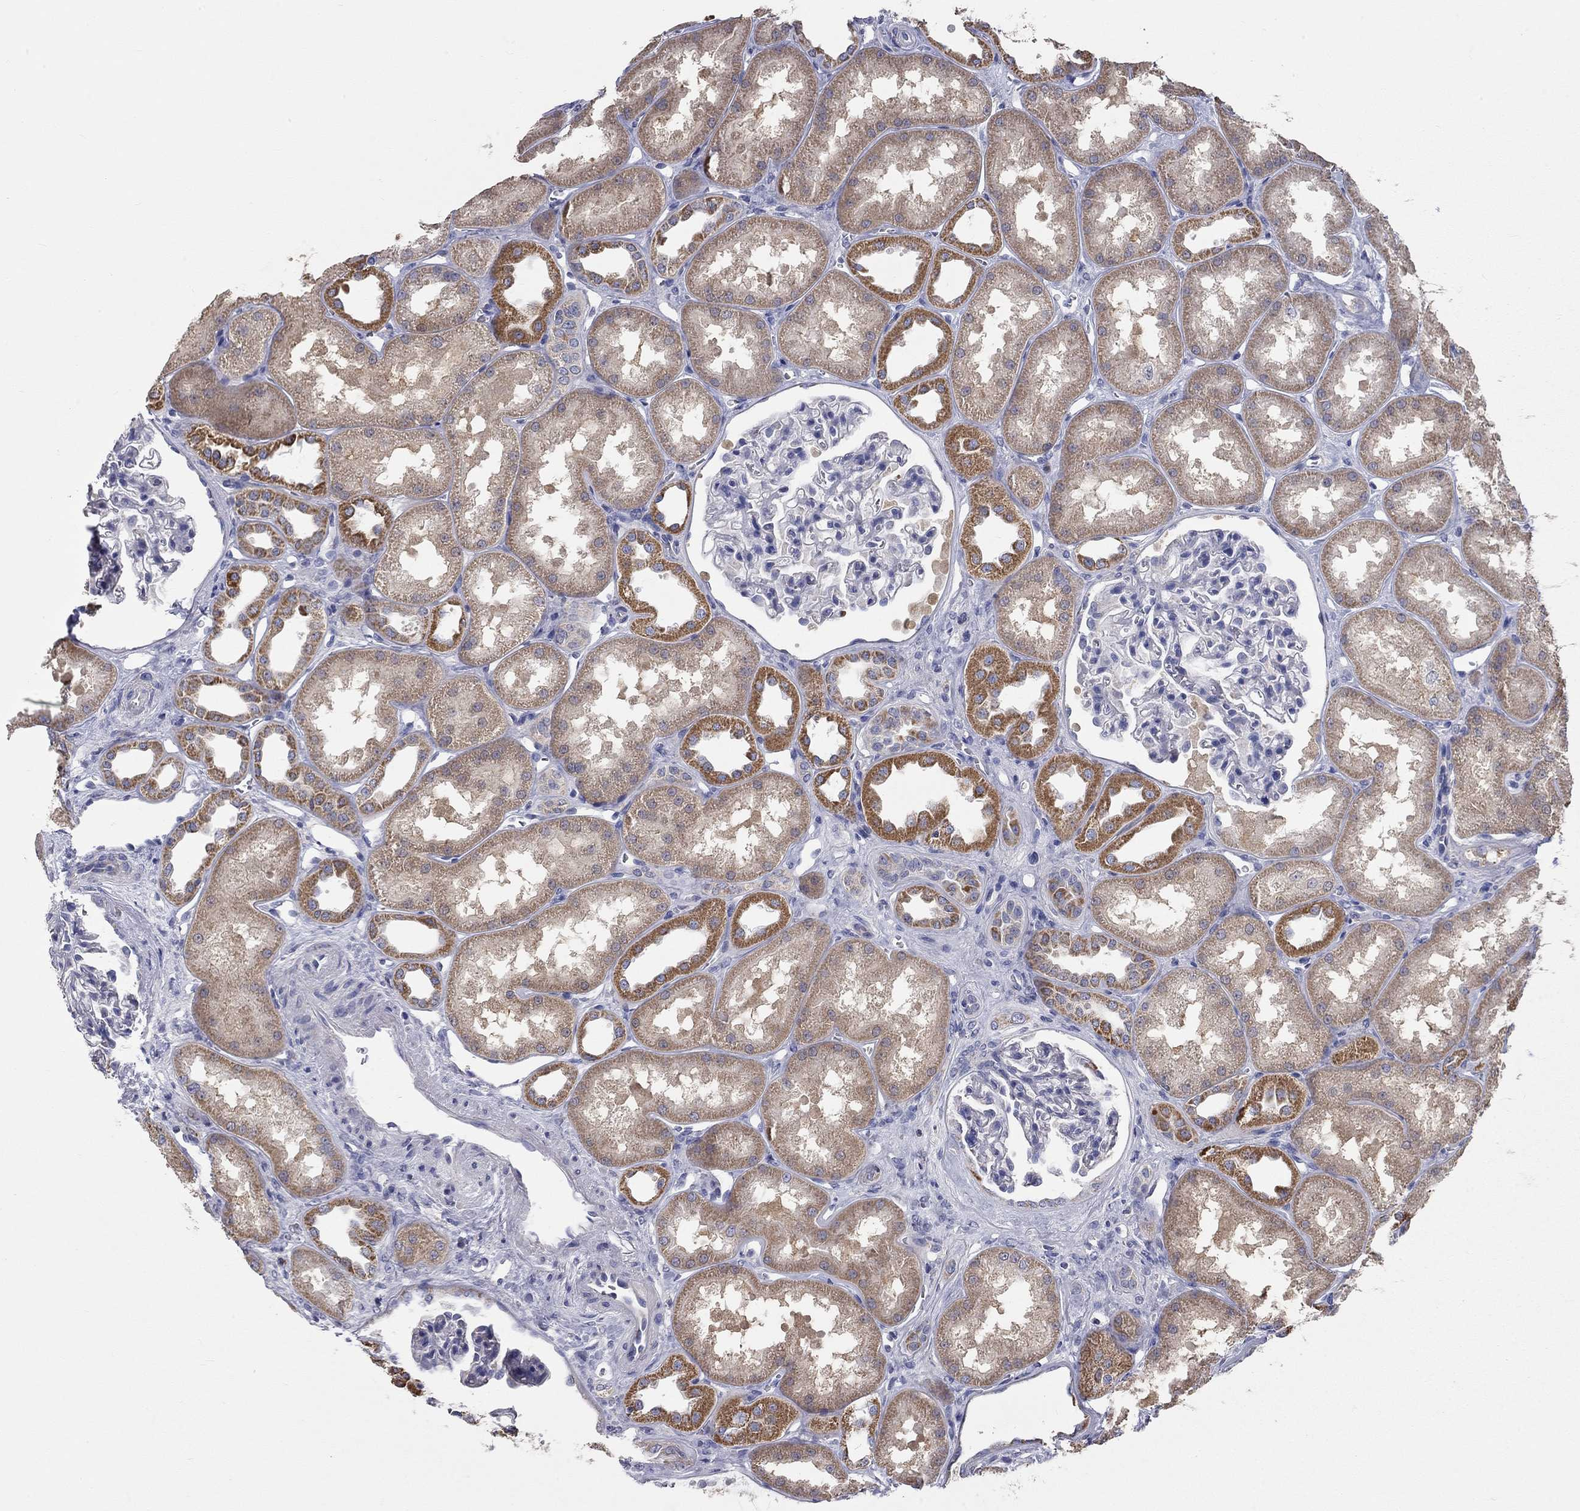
{"staining": {"intensity": "negative", "quantity": "none", "location": "none"}, "tissue": "kidney", "cell_type": "Cells in glomeruli", "image_type": "normal", "snomed": [{"axis": "morphology", "description": "Normal tissue, NOS"}, {"axis": "topography", "description": "Kidney"}], "caption": "The IHC image has no significant positivity in cells in glomeruli of kidney. (DAB (3,3'-diaminobenzidine) immunohistochemistry (IHC) with hematoxylin counter stain).", "gene": "CFAP161", "patient": {"sex": "male", "age": 61}}